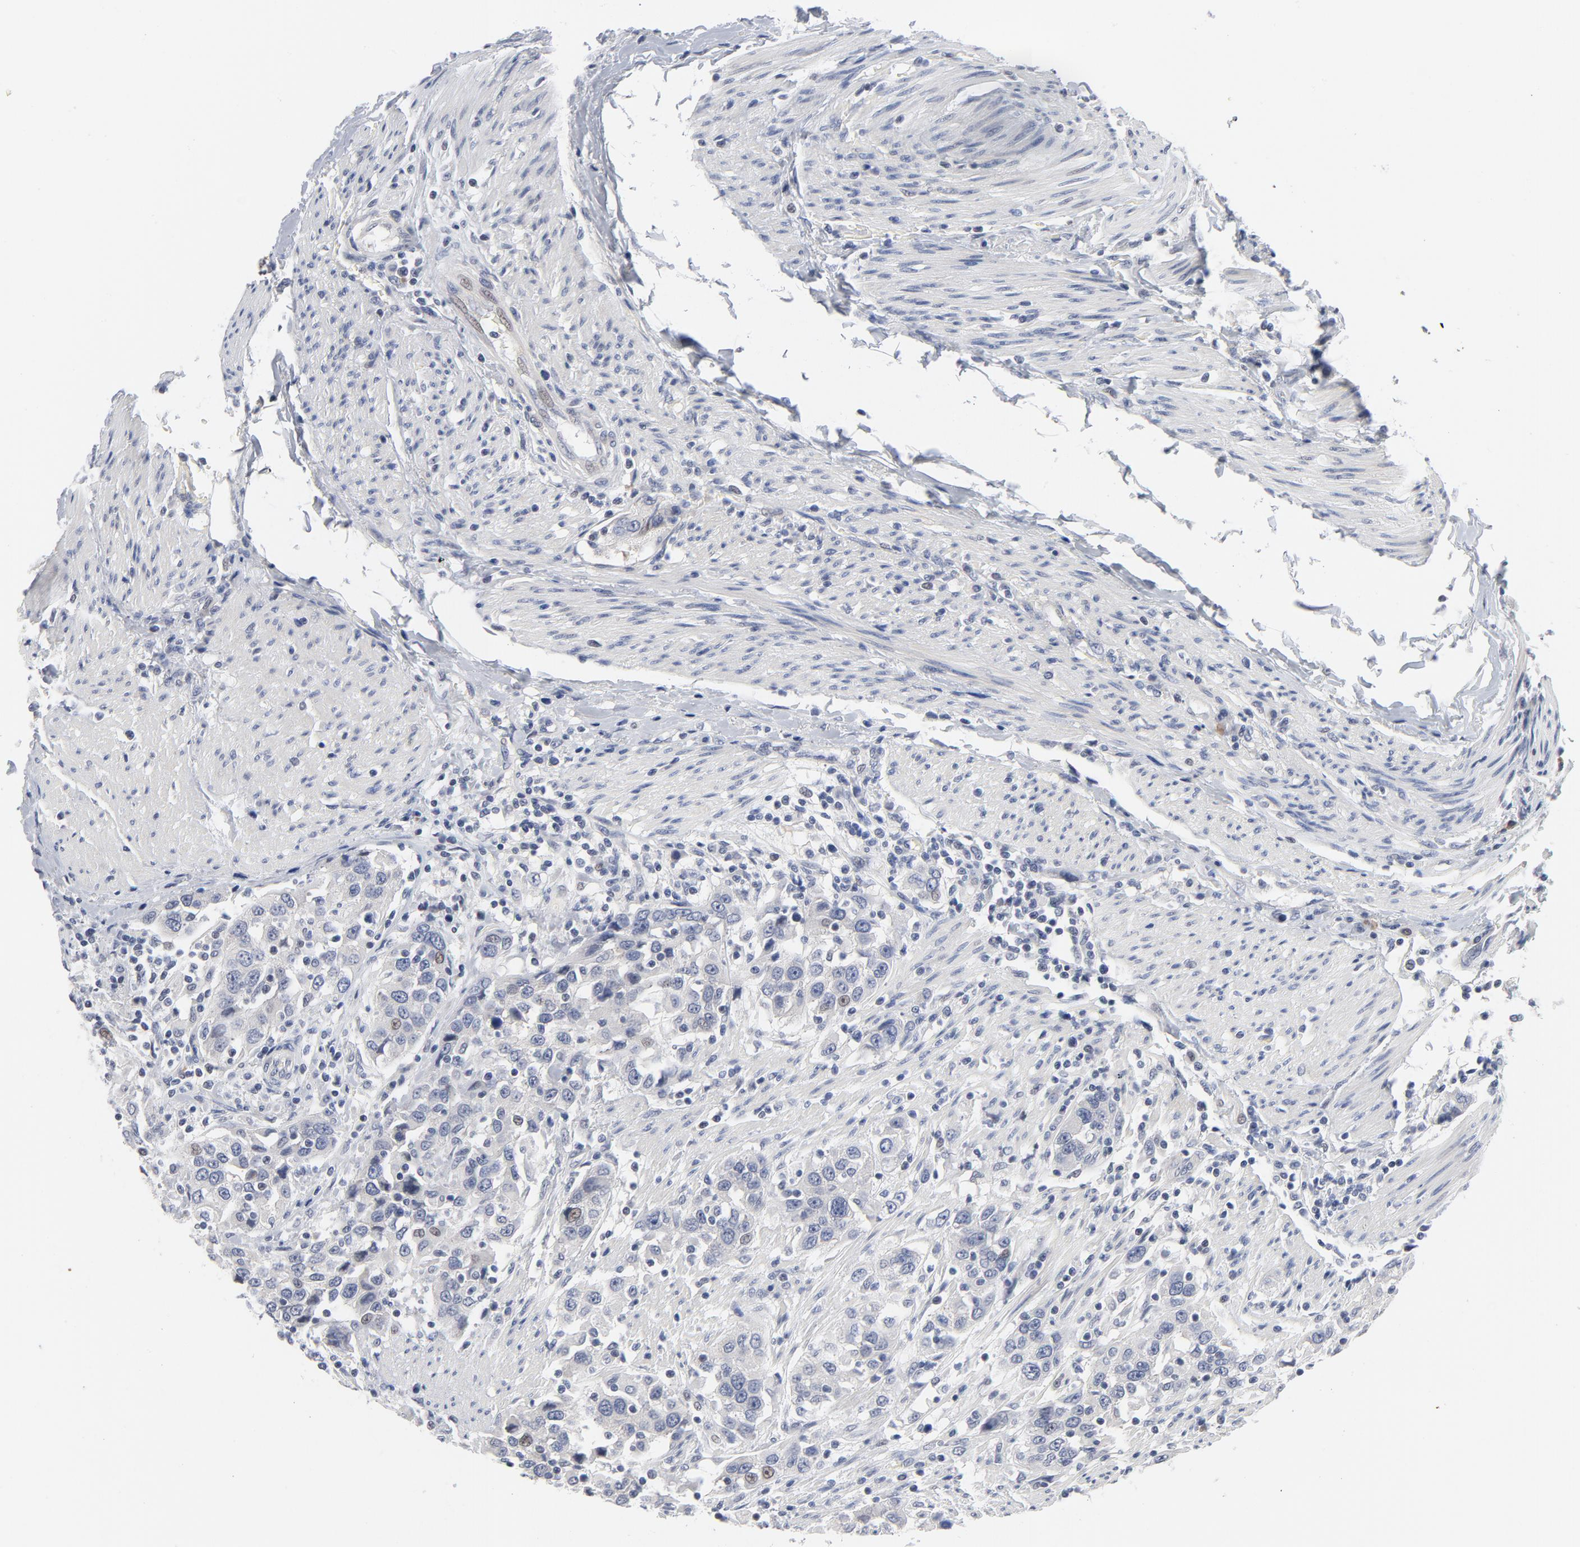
{"staining": {"intensity": "negative", "quantity": "none", "location": "none"}, "tissue": "urothelial cancer", "cell_type": "Tumor cells", "image_type": "cancer", "snomed": [{"axis": "morphology", "description": "Urothelial carcinoma, High grade"}, {"axis": "topography", "description": "Urinary bladder"}], "caption": "IHC of urothelial carcinoma (high-grade) exhibits no positivity in tumor cells.", "gene": "KCNK13", "patient": {"sex": "female", "age": 80}}